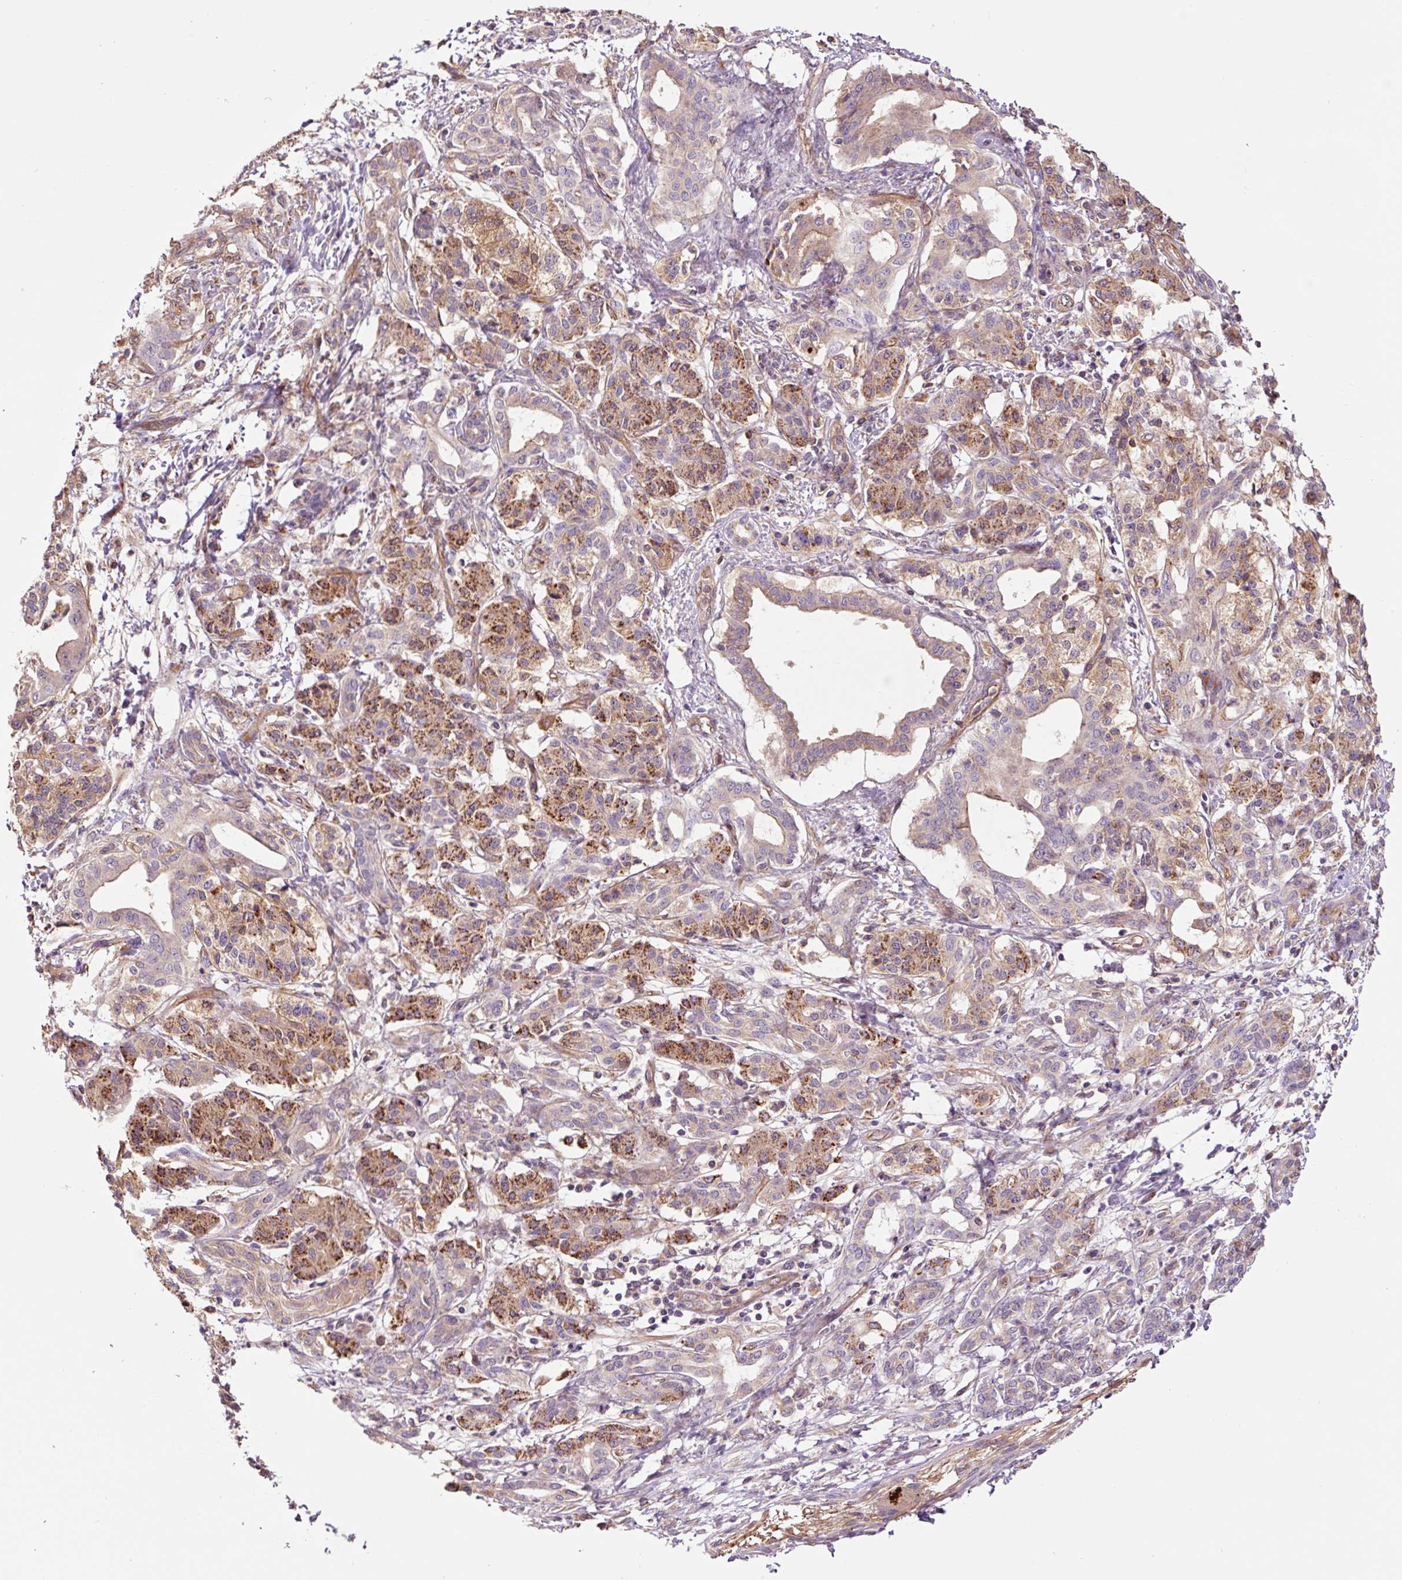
{"staining": {"intensity": "weak", "quantity": "<25%", "location": "cytoplasmic/membranous"}, "tissue": "pancreatic cancer", "cell_type": "Tumor cells", "image_type": "cancer", "snomed": [{"axis": "morphology", "description": "Adenocarcinoma, NOS"}, {"axis": "topography", "description": "Pancreas"}], "caption": "This is a micrograph of immunohistochemistry staining of adenocarcinoma (pancreatic), which shows no positivity in tumor cells.", "gene": "PCK2", "patient": {"sex": "male", "age": 58}}